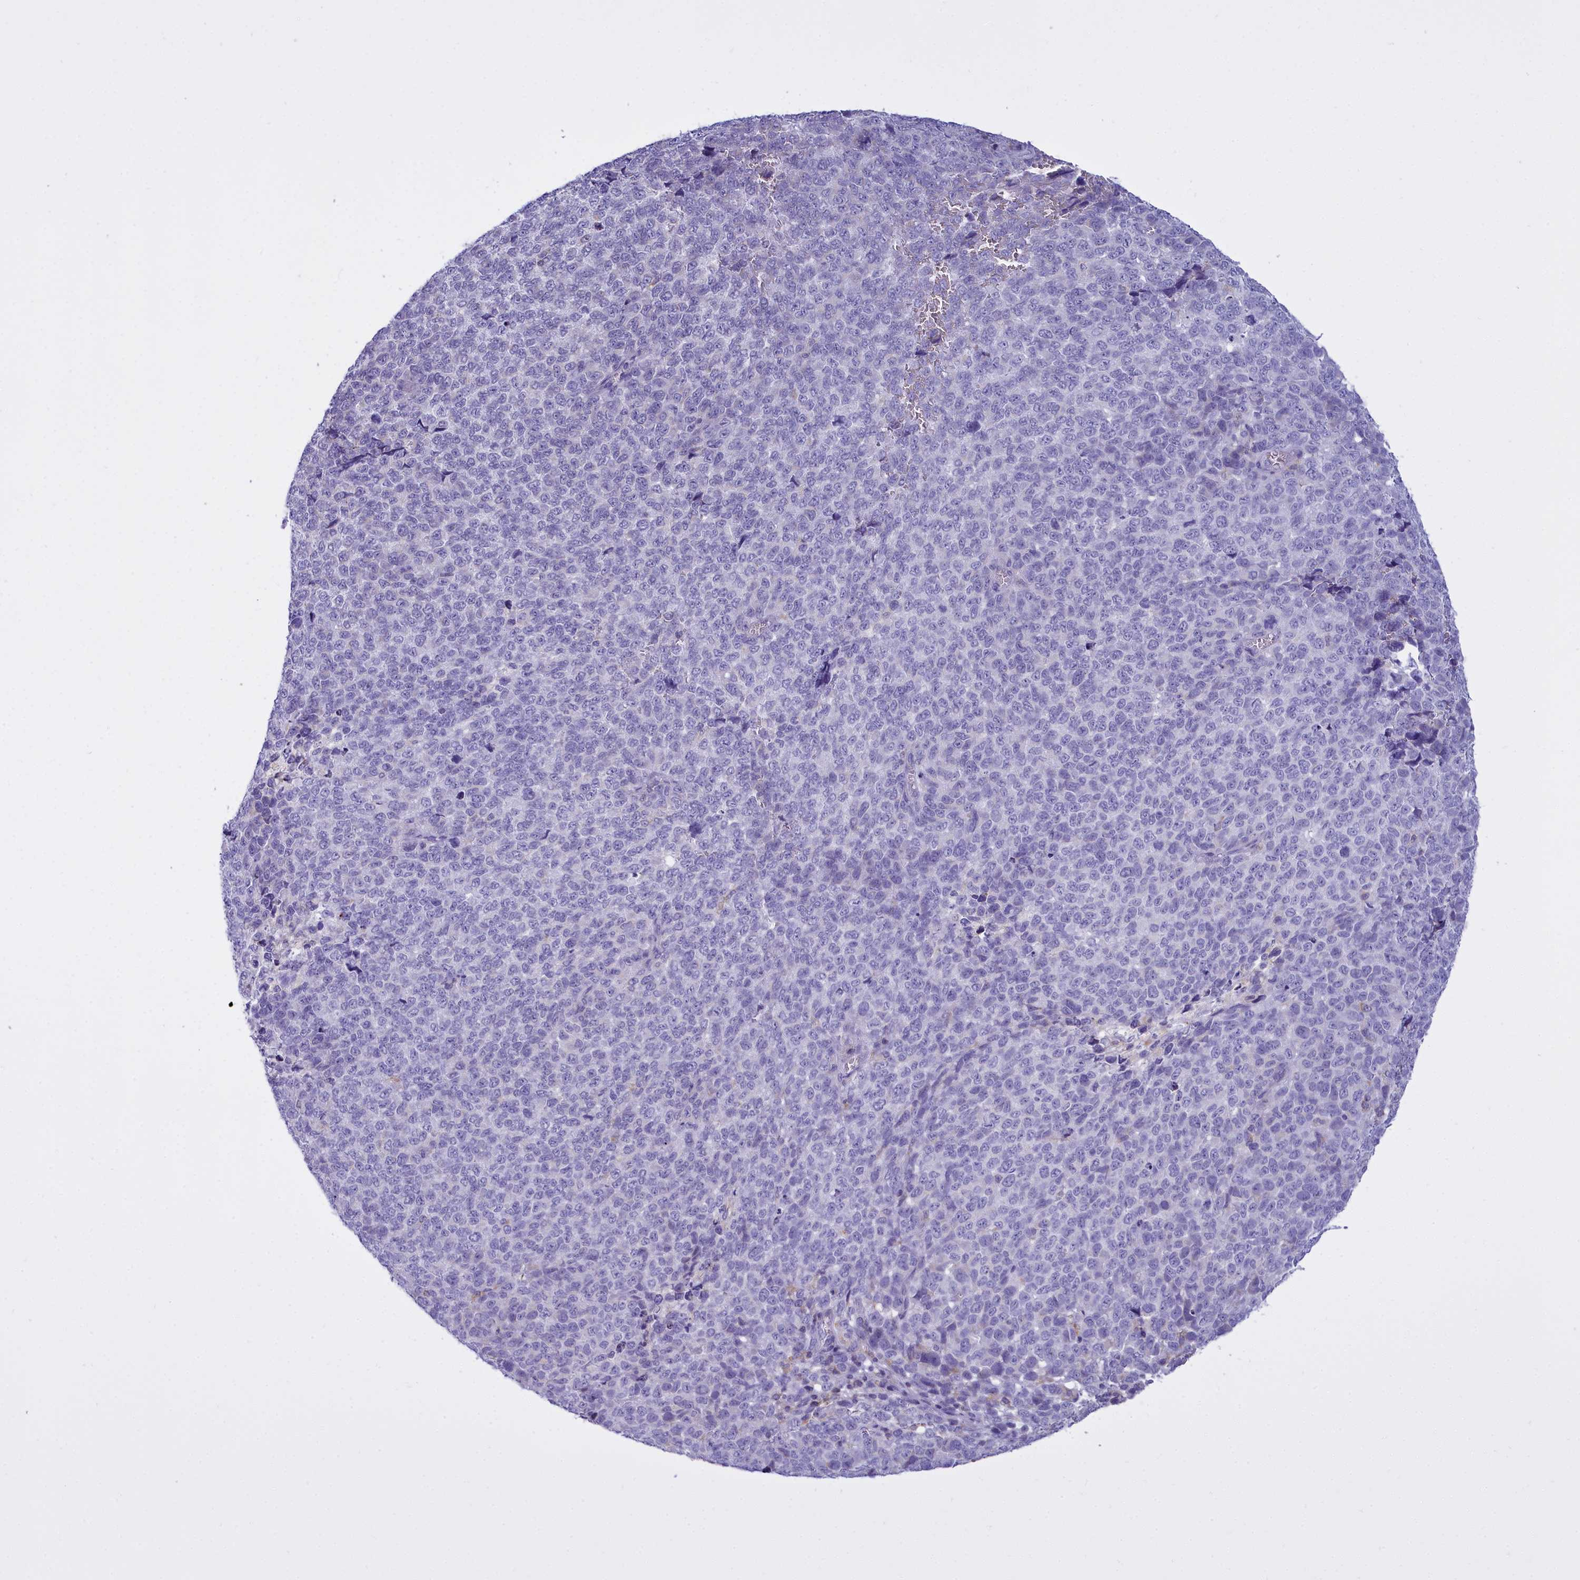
{"staining": {"intensity": "negative", "quantity": "none", "location": "none"}, "tissue": "melanoma", "cell_type": "Tumor cells", "image_type": "cancer", "snomed": [{"axis": "morphology", "description": "Malignant melanoma, NOS"}, {"axis": "topography", "description": "Nose, NOS"}], "caption": "A histopathology image of malignant melanoma stained for a protein exhibits no brown staining in tumor cells.", "gene": "CD5", "patient": {"sex": "female", "age": 48}}